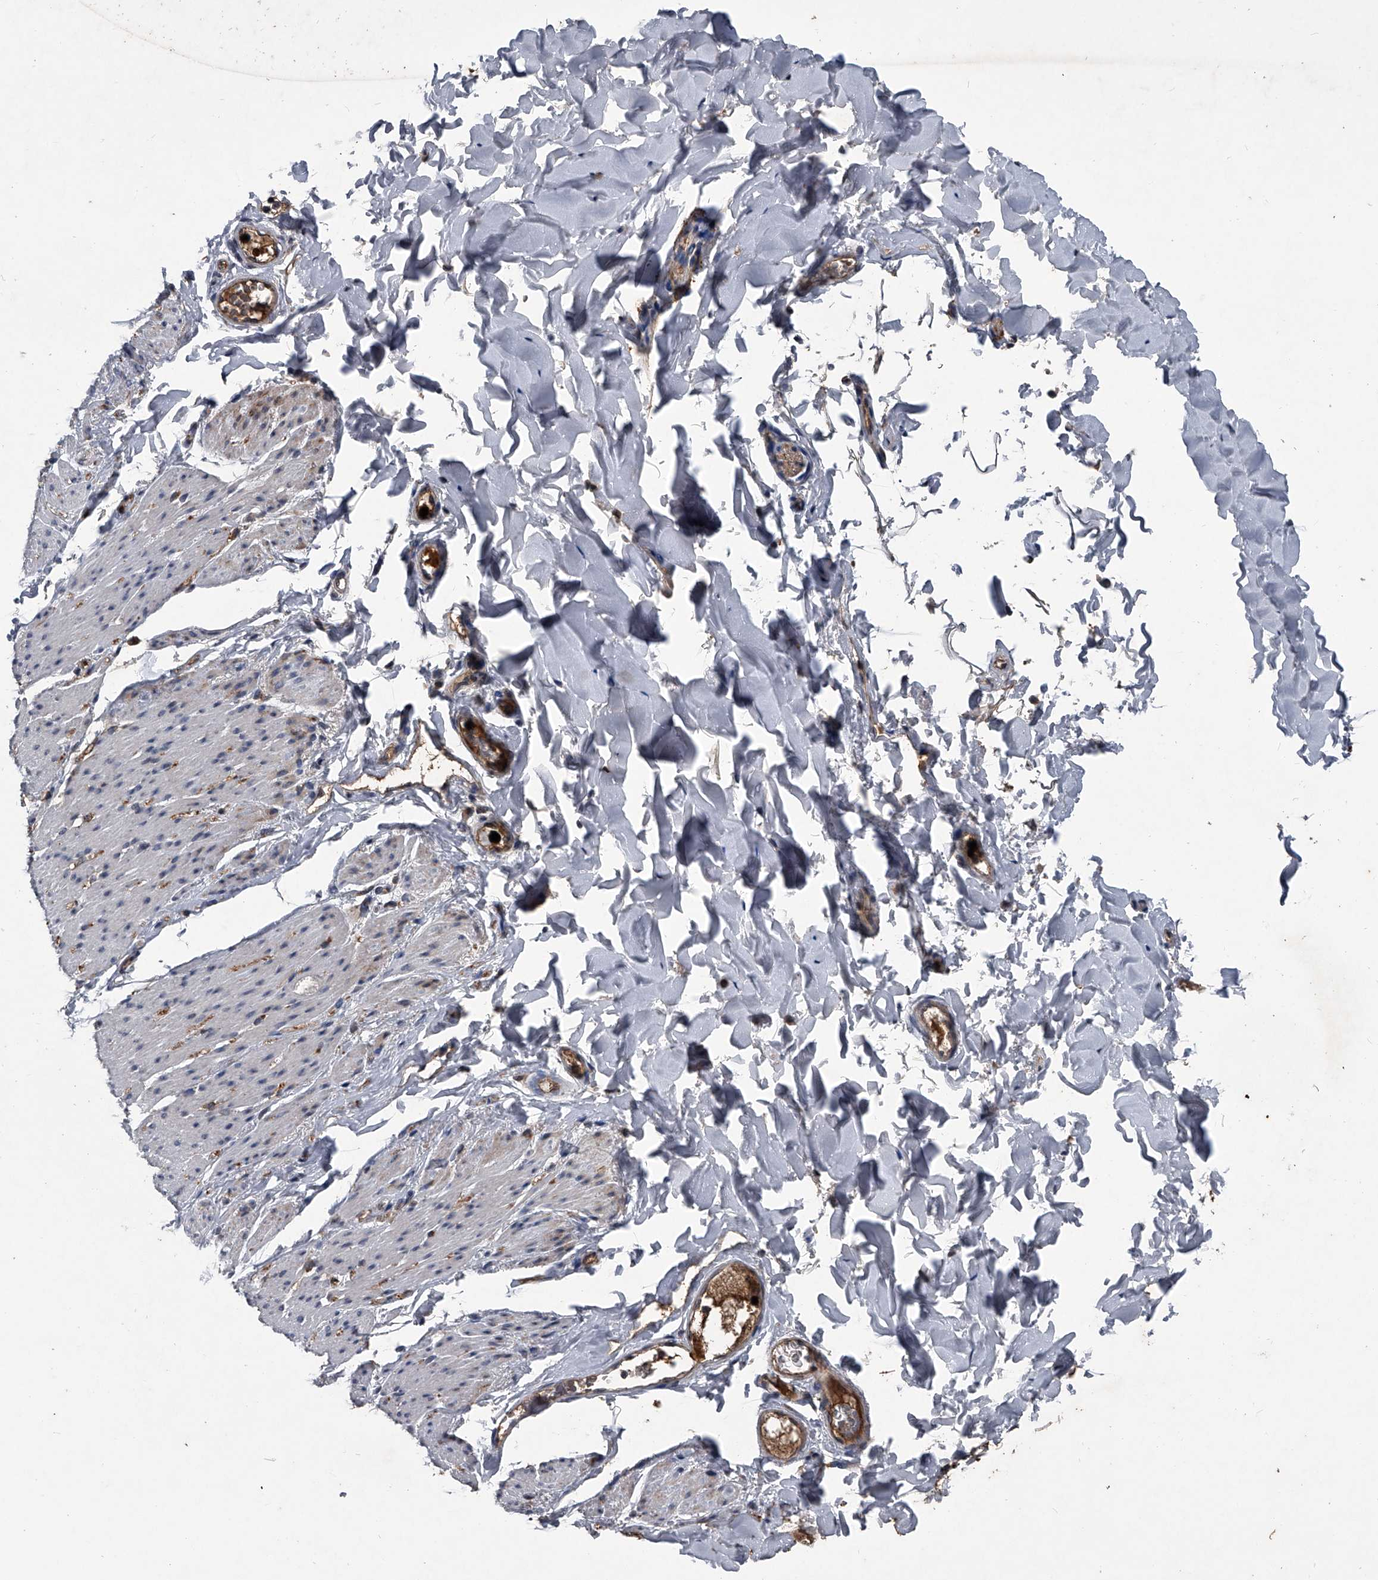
{"staining": {"intensity": "weak", "quantity": "<25%", "location": "nuclear"}, "tissue": "smooth muscle", "cell_type": "Smooth muscle cells", "image_type": "normal", "snomed": [{"axis": "morphology", "description": "Normal tissue, NOS"}, {"axis": "topography", "description": "Colon"}, {"axis": "topography", "description": "Peripheral nerve tissue"}], "caption": "A high-resolution micrograph shows IHC staining of unremarkable smooth muscle, which displays no significant staining in smooth muscle cells. (Brightfield microscopy of DAB (3,3'-diaminobenzidine) immunohistochemistry at high magnification).", "gene": "MAPKAP1", "patient": {"sex": "female", "age": 61}}